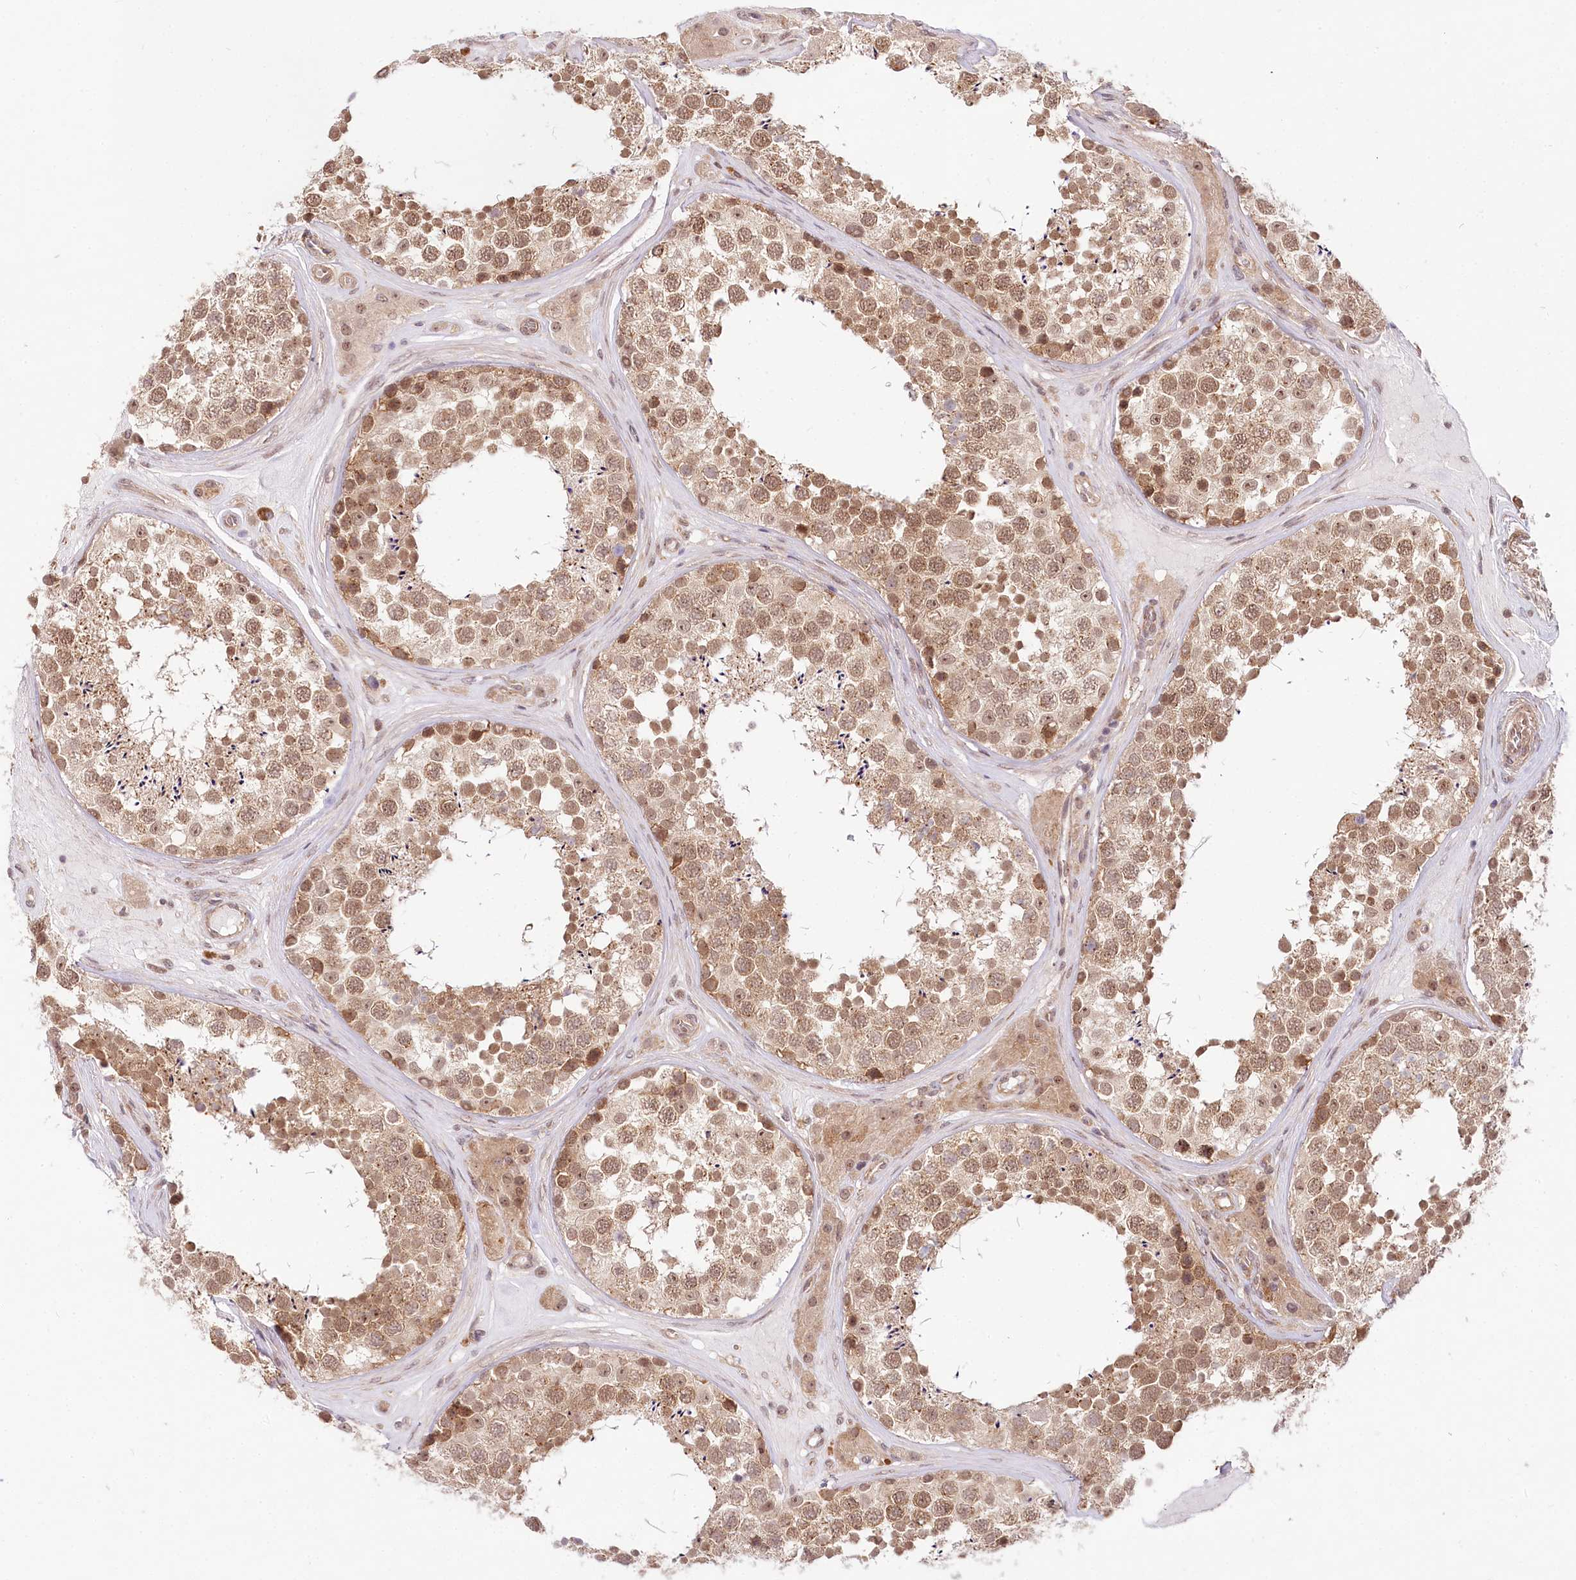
{"staining": {"intensity": "moderate", "quantity": ">75%", "location": "cytoplasmic/membranous,nuclear"}, "tissue": "testis", "cell_type": "Cells in seminiferous ducts", "image_type": "normal", "snomed": [{"axis": "morphology", "description": "Normal tissue, NOS"}, {"axis": "topography", "description": "Testis"}], "caption": "This is an image of IHC staining of unremarkable testis, which shows moderate positivity in the cytoplasmic/membranous,nuclear of cells in seminiferous ducts.", "gene": "TUBGCP2", "patient": {"sex": "male", "age": 46}}